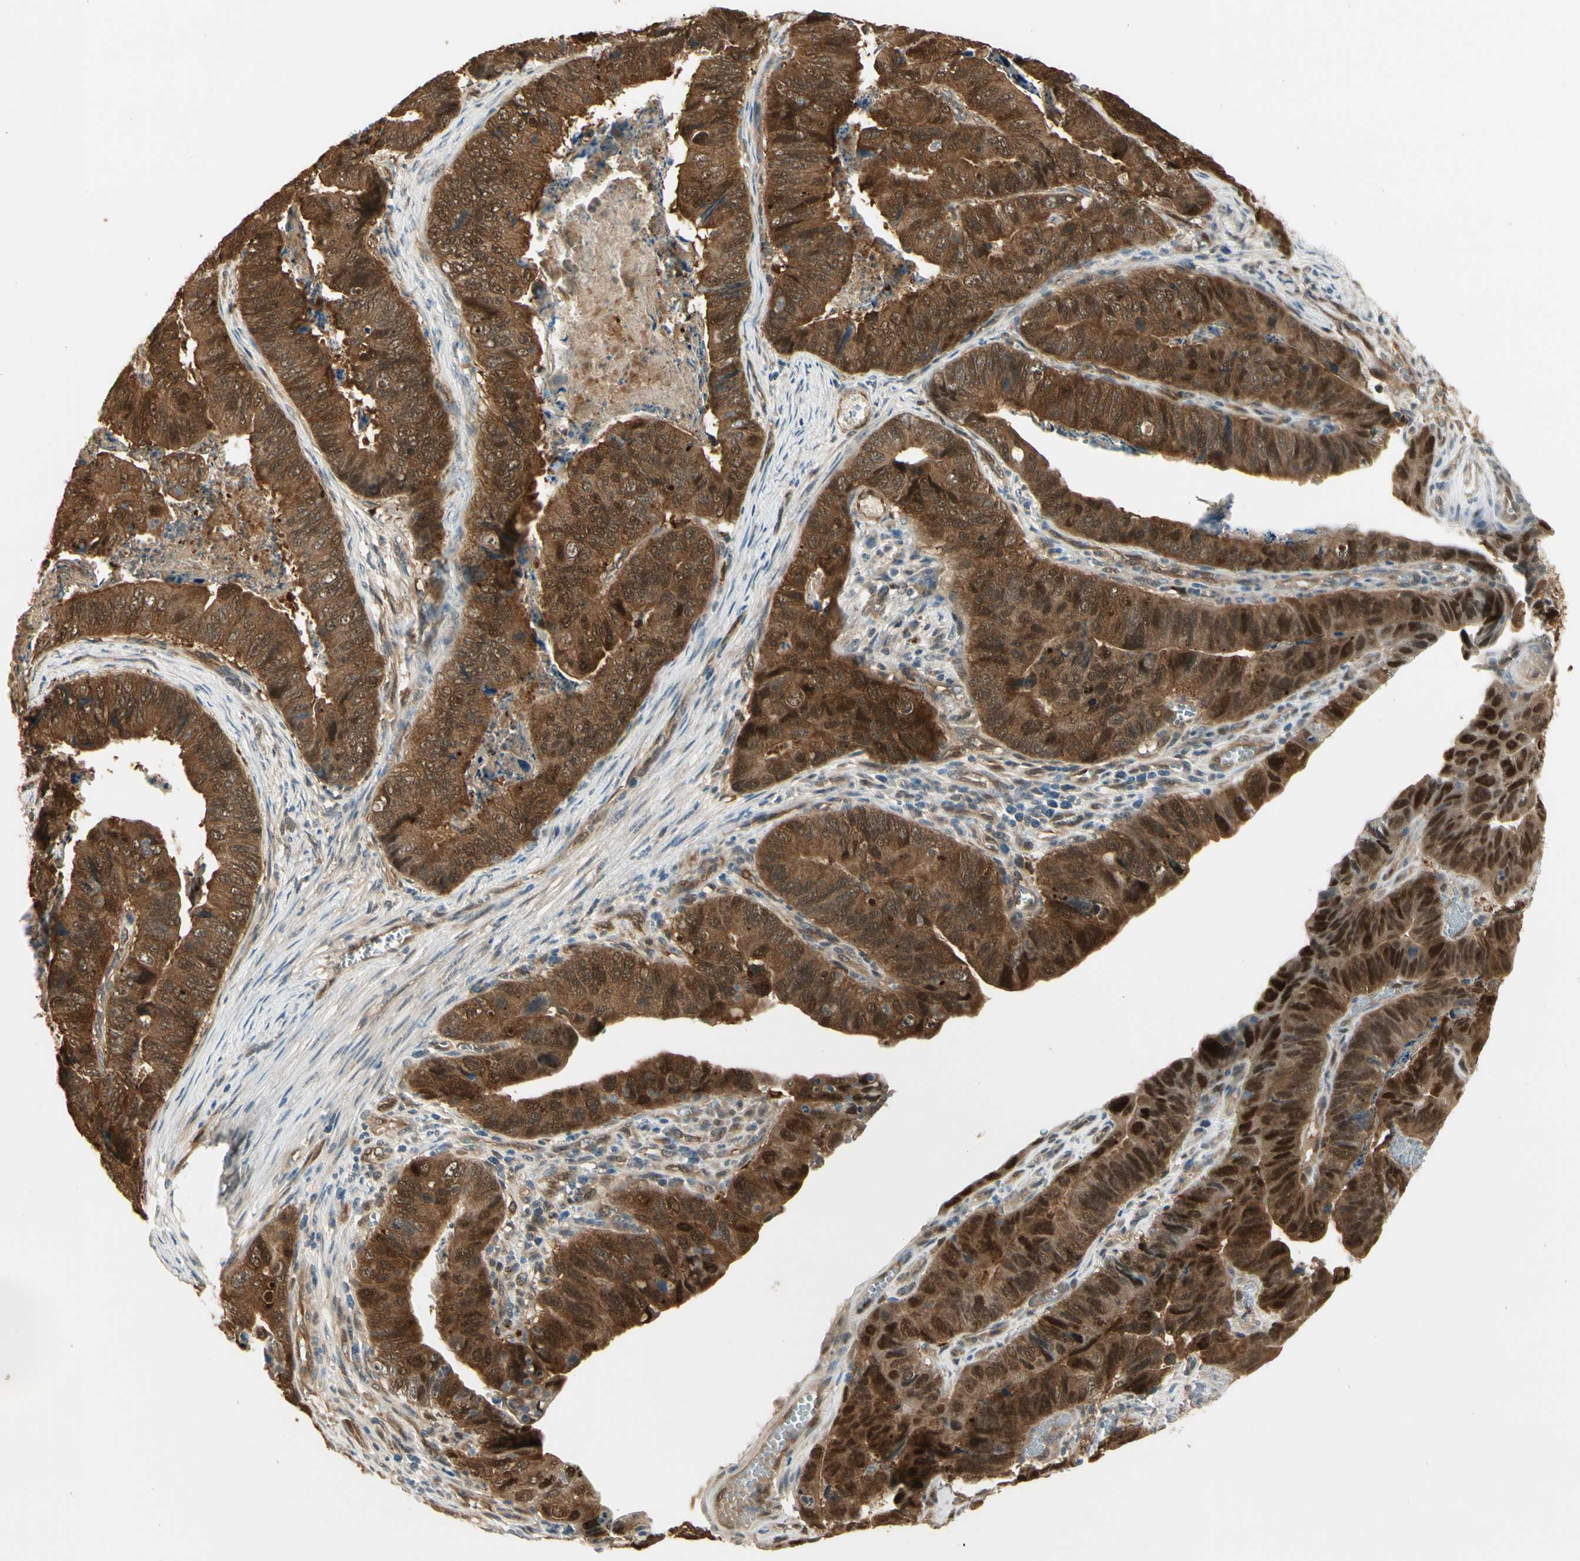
{"staining": {"intensity": "strong", "quantity": ">75%", "location": "cytoplasmic/membranous,nuclear"}, "tissue": "stomach cancer", "cell_type": "Tumor cells", "image_type": "cancer", "snomed": [{"axis": "morphology", "description": "Adenocarcinoma, NOS"}, {"axis": "topography", "description": "Stomach, lower"}], "caption": "Immunohistochemistry (IHC) of stomach adenocarcinoma shows high levels of strong cytoplasmic/membranous and nuclear expression in approximately >75% of tumor cells.", "gene": "SERPINB6", "patient": {"sex": "male", "age": 77}}